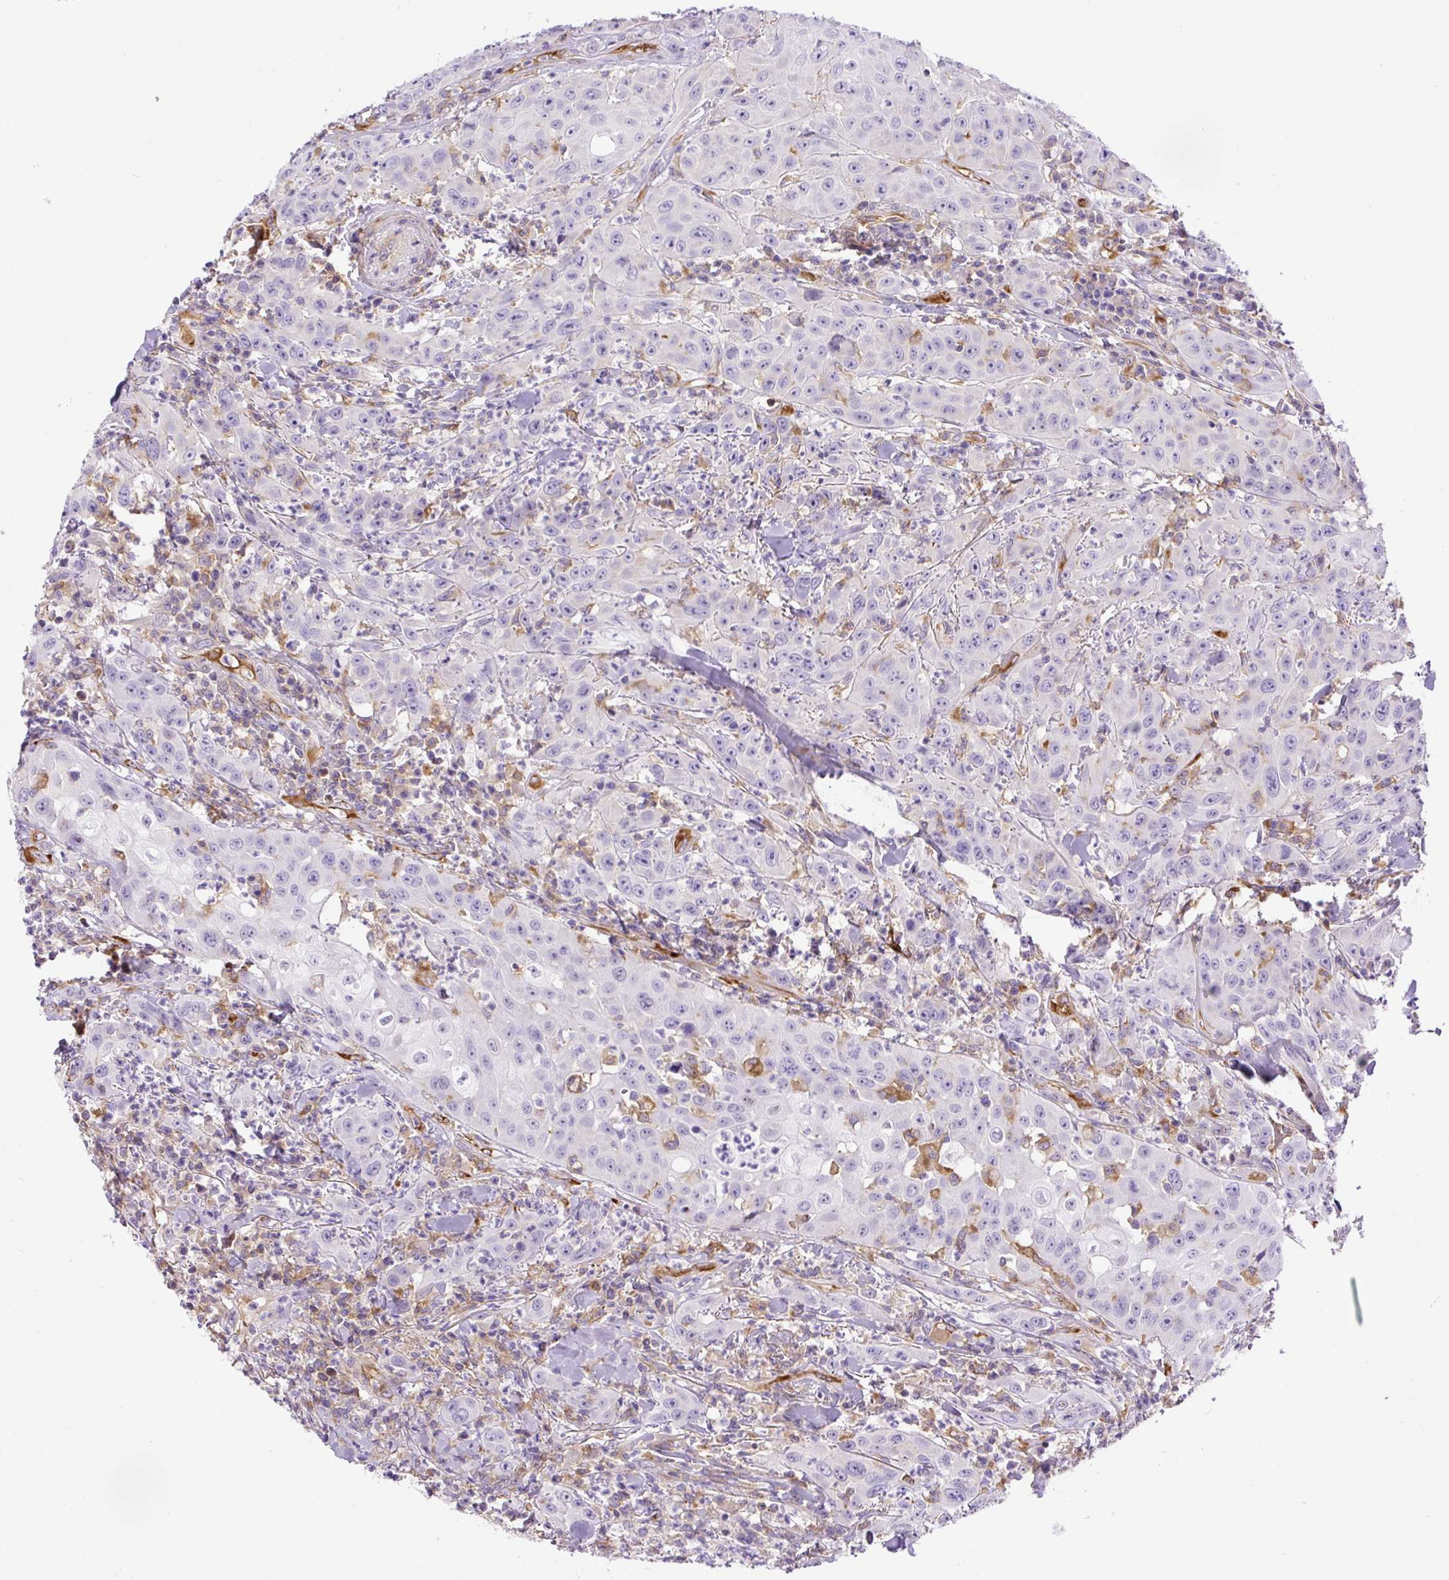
{"staining": {"intensity": "negative", "quantity": "none", "location": "none"}, "tissue": "head and neck cancer", "cell_type": "Tumor cells", "image_type": "cancer", "snomed": [{"axis": "morphology", "description": "Squamous cell carcinoma, NOS"}, {"axis": "topography", "description": "Skin"}, {"axis": "topography", "description": "Head-Neck"}], "caption": "Immunohistochemistry (IHC) histopathology image of neoplastic tissue: head and neck cancer stained with DAB demonstrates no significant protein expression in tumor cells.", "gene": "MAP1S", "patient": {"sex": "male", "age": 80}}